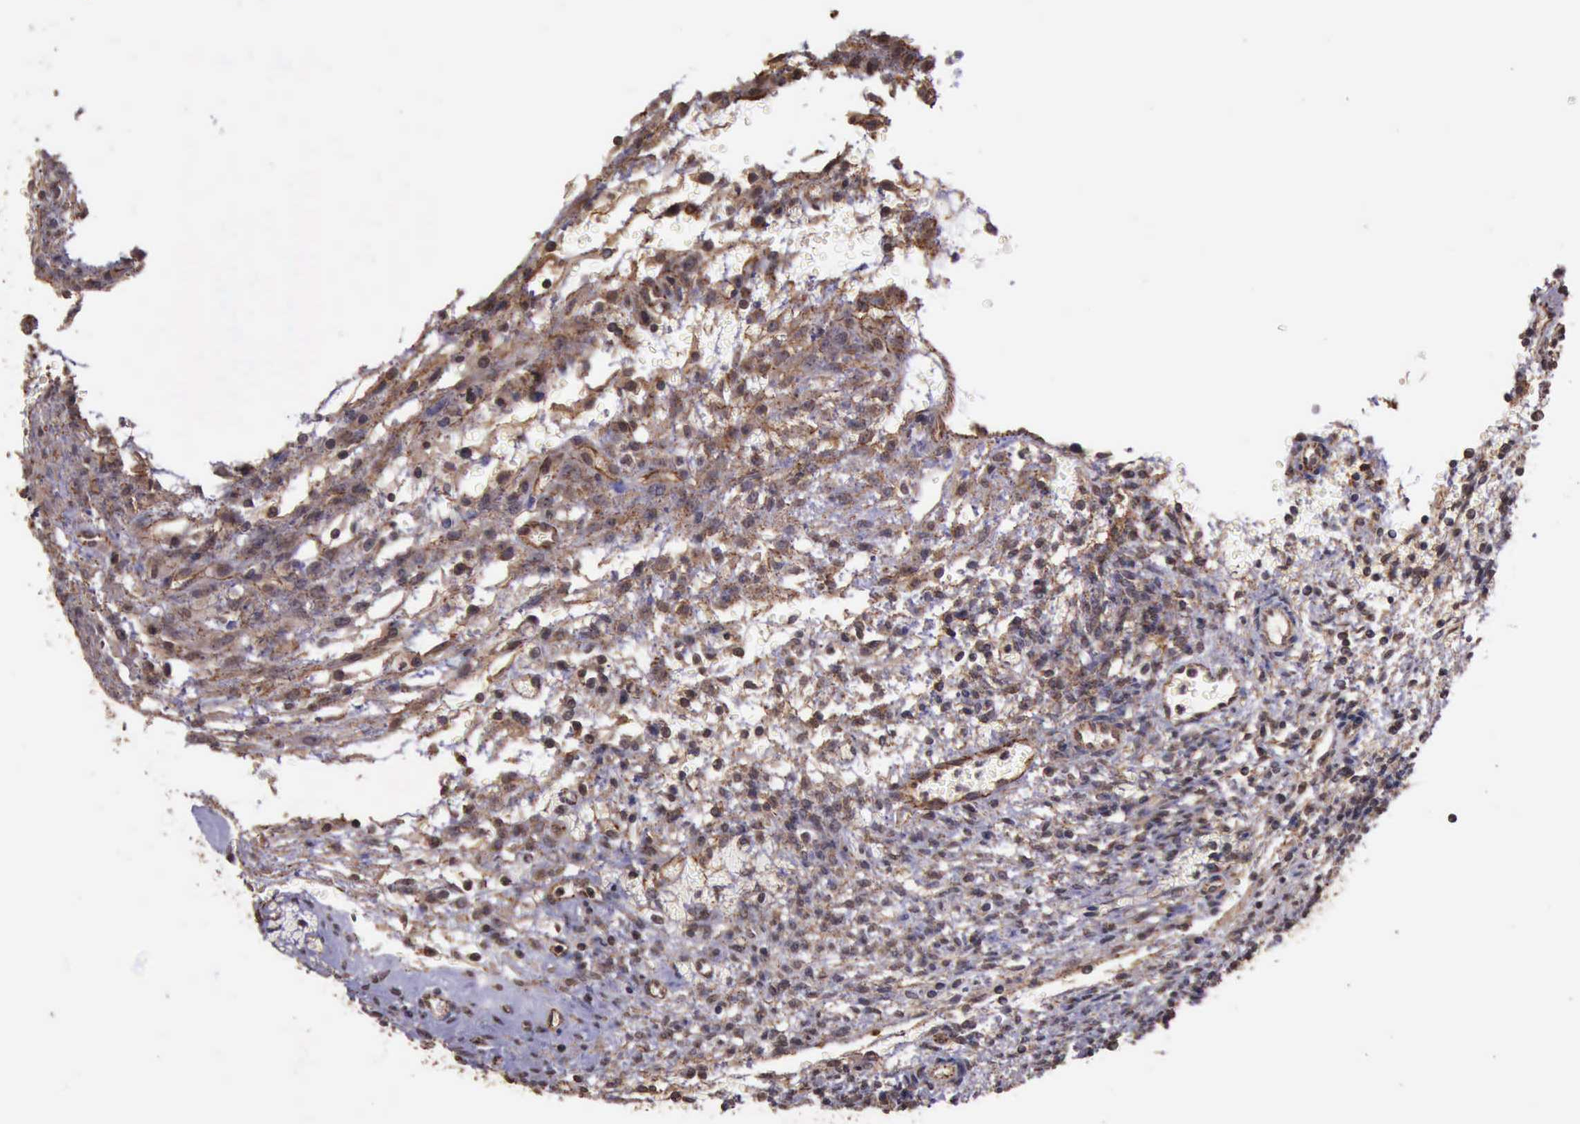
{"staining": {"intensity": "moderate", "quantity": "25%-75%", "location": "cytoplasmic/membranous"}, "tissue": "ovary", "cell_type": "Ovarian stroma cells", "image_type": "normal", "snomed": [{"axis": "morphology", "description": "Normal tissue, NOS"}, {"axis": "topography", "description": "Ovary"}], "caption": "Unremarkable ovary shows moderate cytoplasmic/membranous expression in about 25%-75% of ovarian stroma cells, visualized by immunohistochemistry.", "gene": "CTNNB1", "patient": {"sex": "female", "age": 39}}